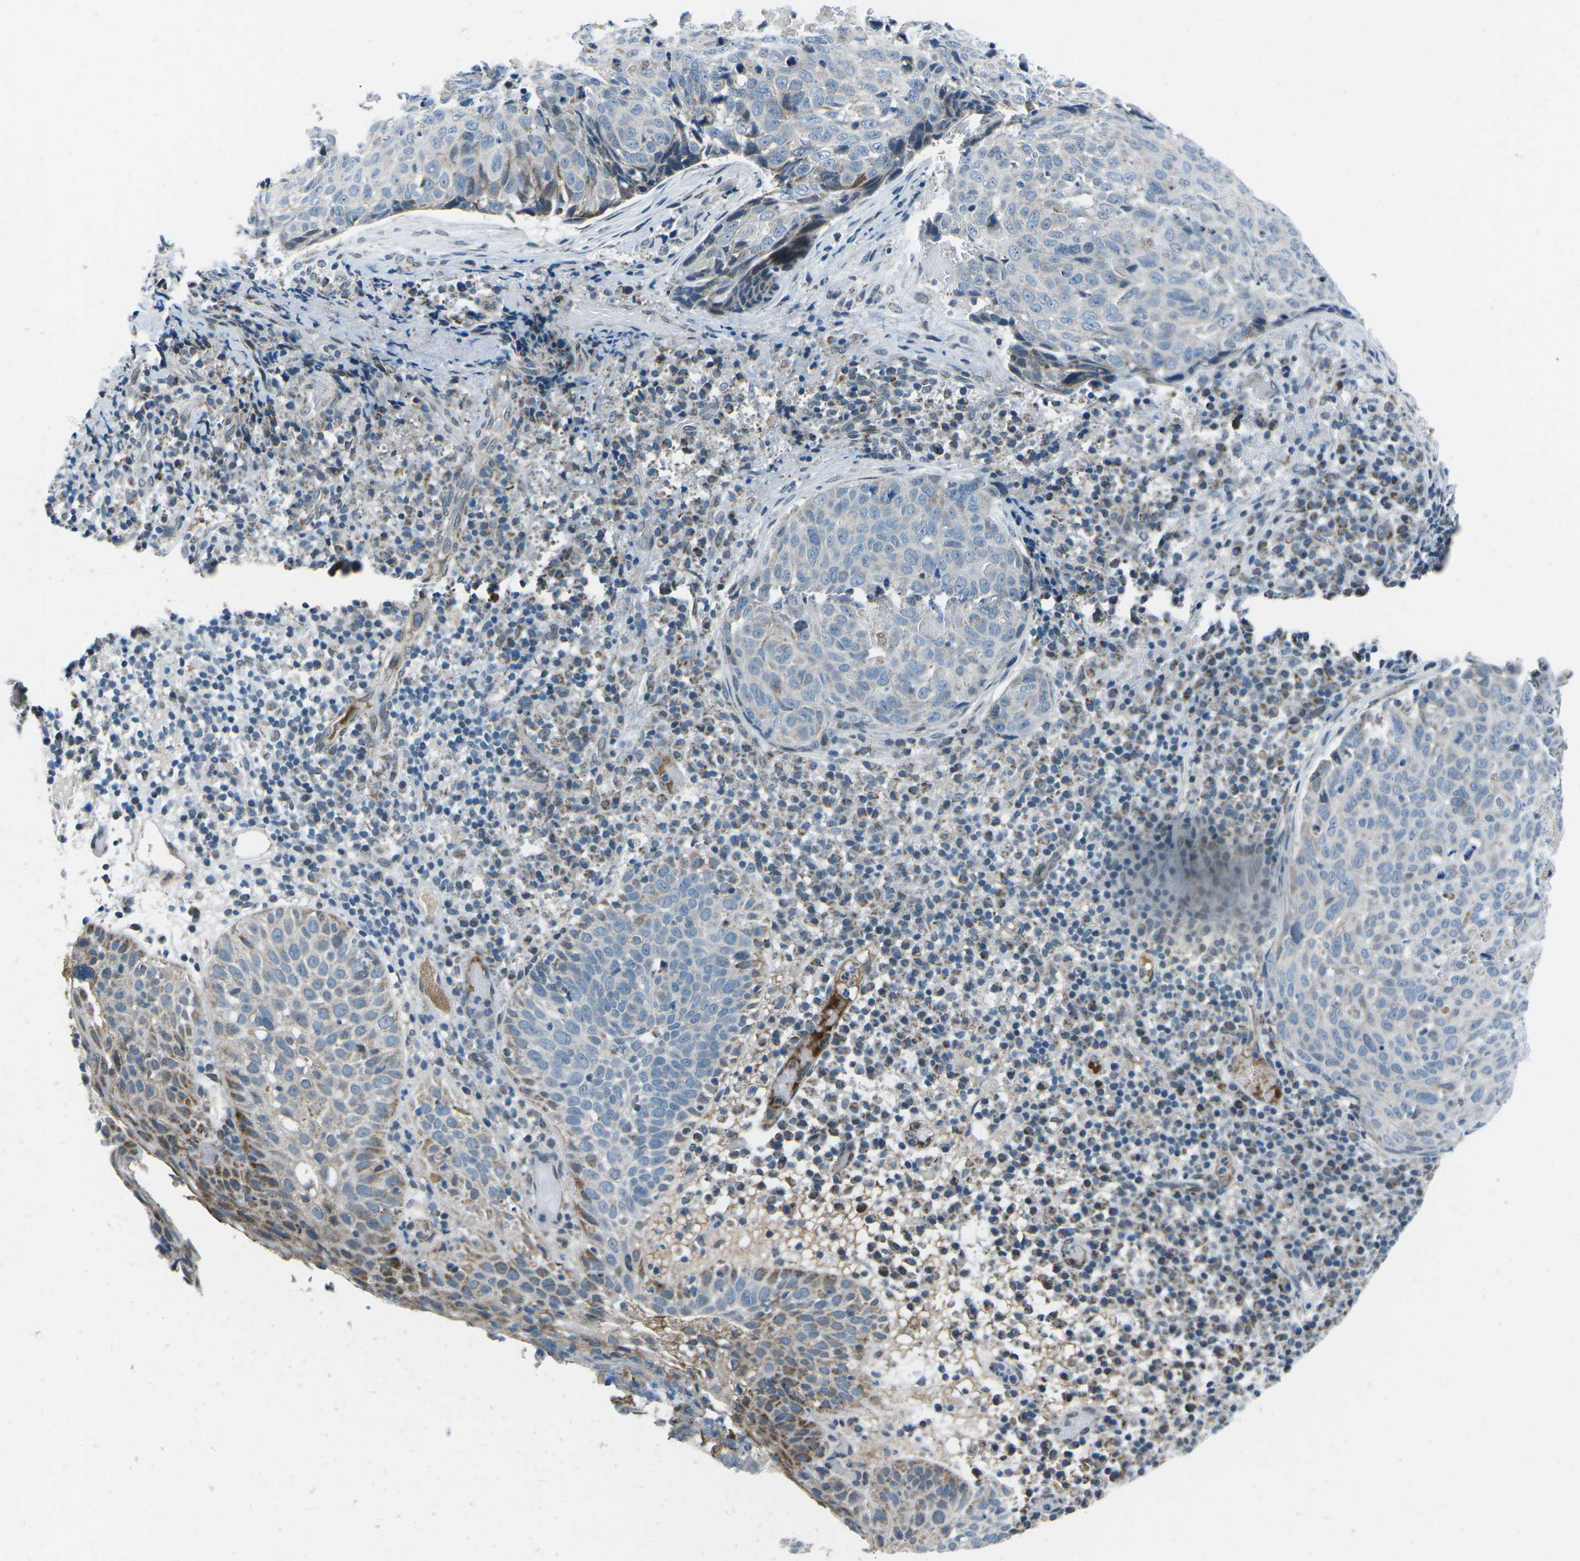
{"staining": {"intensity": "weak", "quantity": "<25%", "location": "cytoplasmic/membranous"}, "tissue": "skin cancer", "cell_type": "Tumor cells", "image_type": "cancer", "snomed": [{"axis": "morphology", "description": "Squamous cell carcinoma in situ, NOS"}, {"axis": "morphology", "description": "Squamous cell carcinoma, NOS"}, {"axis": "topography", "description": "Skin"}], "caption": "IHC of human squamous cell carcinoma (skin) reveals no expression in tumor cells. (Stains: DAB (3,3'-diaminobenzidine) immunohistochemistry with hematoxylin counter stain, Microscopy: brightfield microscopy at high magnification).", "gene": "RFESD", "patient": {"sex": "male", "age": 93}}